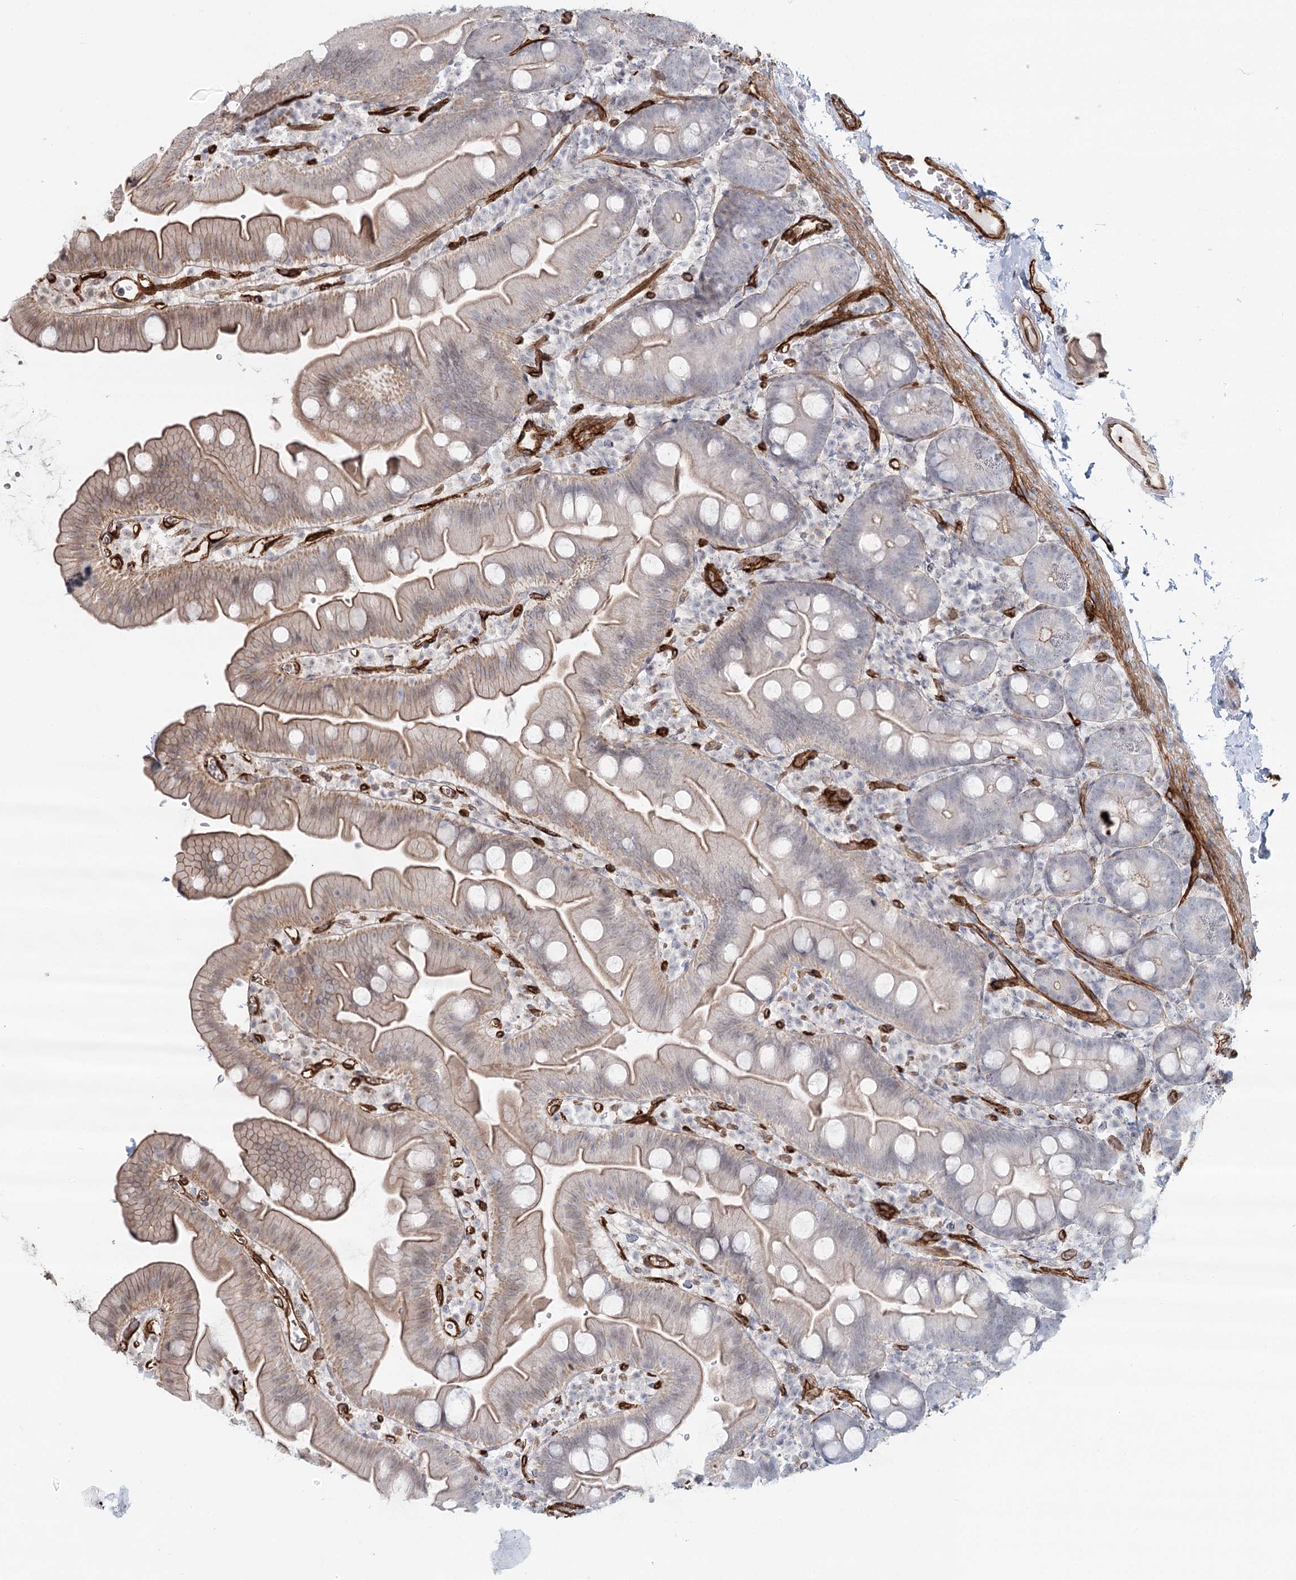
{"staining": {"intensity": "weak", "quantity": "25%-75%", "location": "cytoplasmic/membranous"}, "tissue": "small intestine", "cell_type": "Glandular cells", "image_type": "normal", "snomed": [{"axis": "morphology", "description": "Normal tissue, NOS"}, {"axis": "topography", "description": "Small intestine"}], "caption": "Benign small intestine shows weak cytoplasmic/membranous staining in about 25%-75% of glandular cells, visualized by immunohistochemistry.", "gene": "ZFYVE28", "patient": {"sex": "female", "age": 68}}